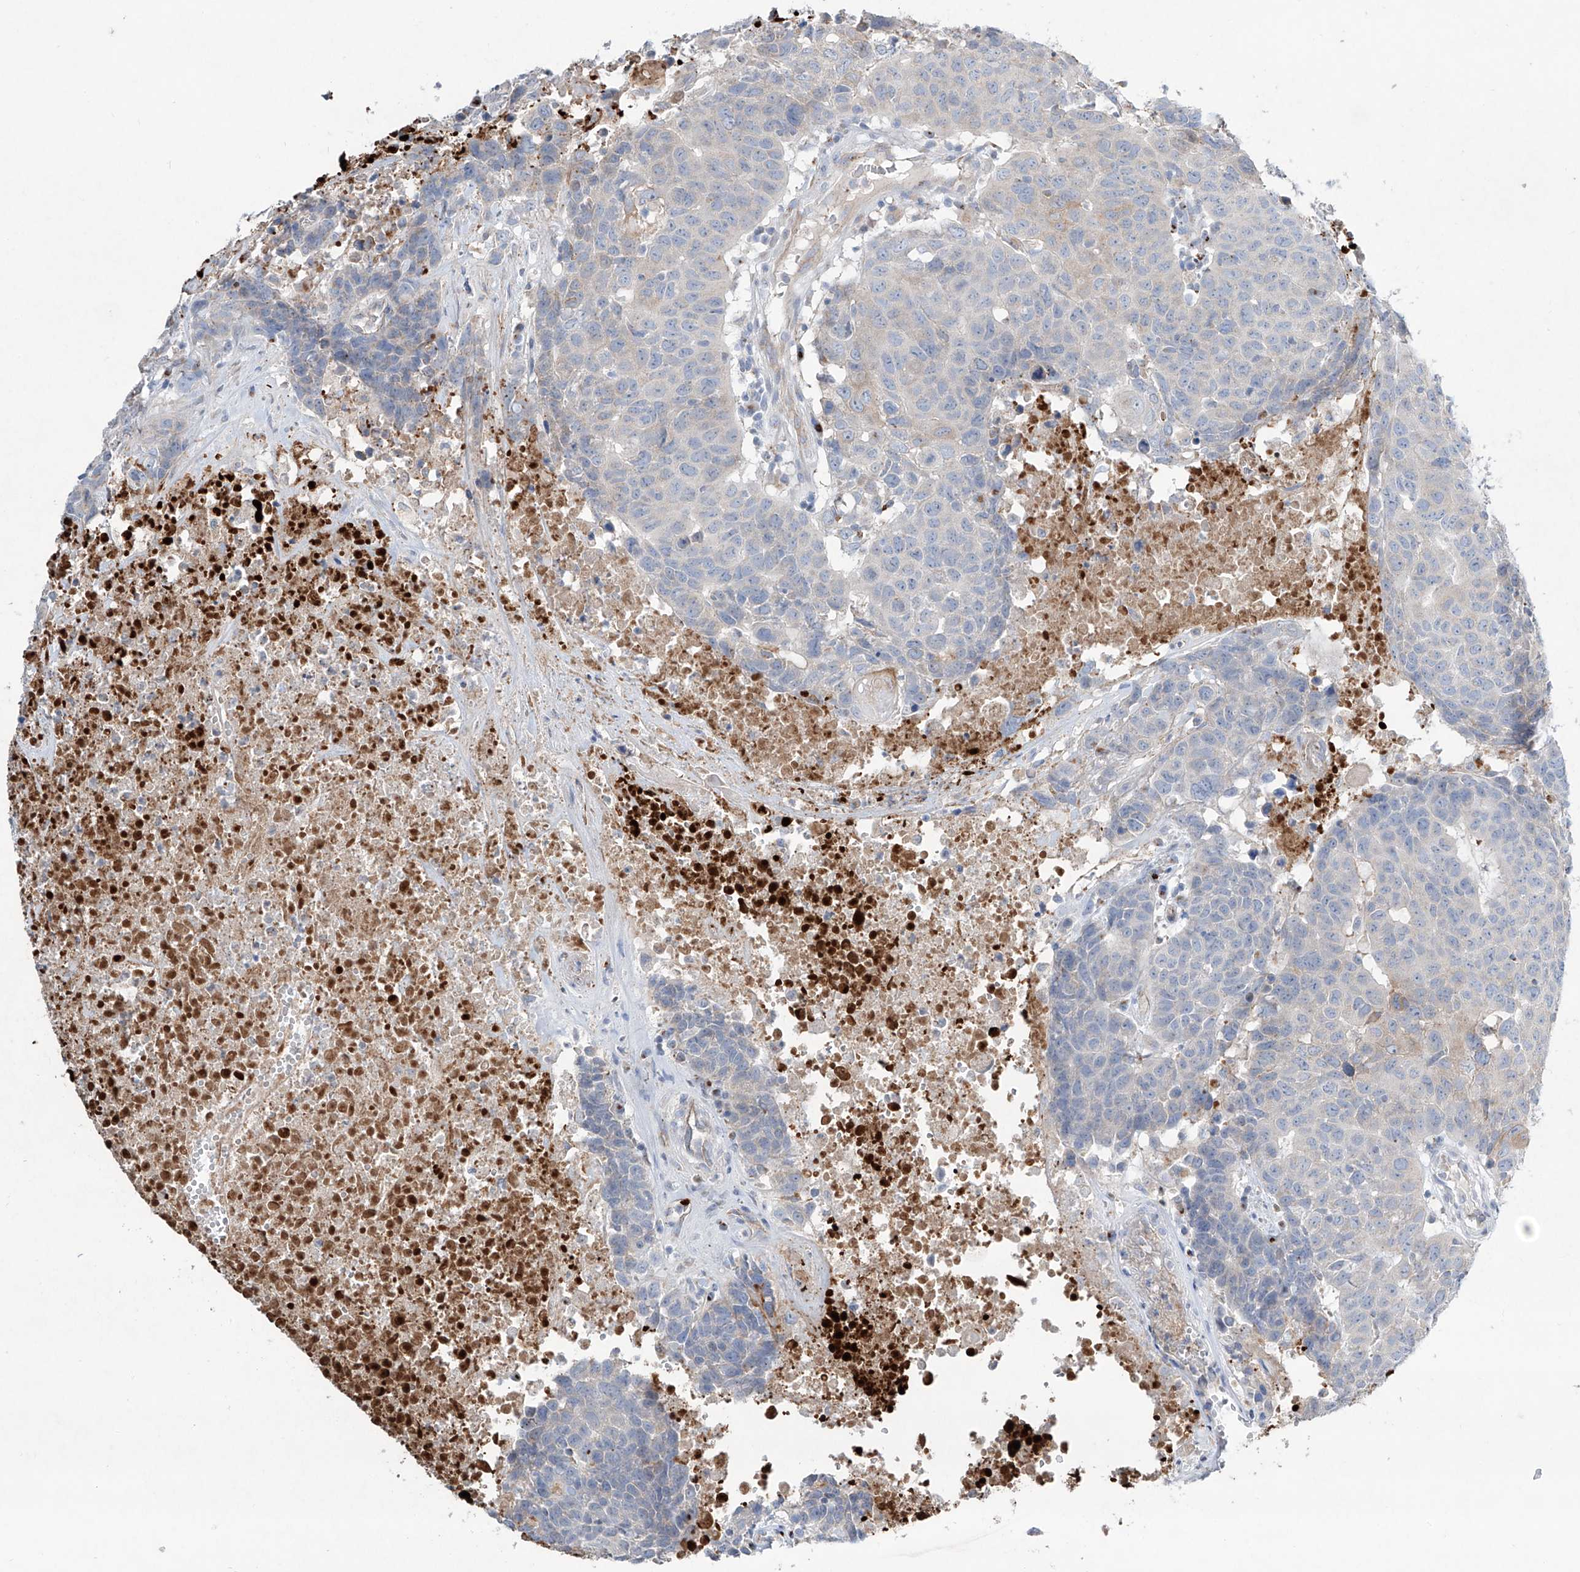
{"staining": {"intensity": "negative", "quantity": "none", "location": "none"}, "tissue": "head and neck cancer", "cell_type": "Tumor cells", "image_type": "cancer", "snomed": [{"axis": "morphology", "description": "Squamous cell carcinoma, NOS"}, {"axis": "topography", "description": "Head-Neck"}], "caption": "A histopathology image of squamous cell carcinoma (head and neck) stained for a protein exhibits no brown staining in tumor cells. (Immunohistochemistry, brightfield microscopy, high magnification).", "gene": "CDH5", "patient": {"sex": "male", "age": 66}}